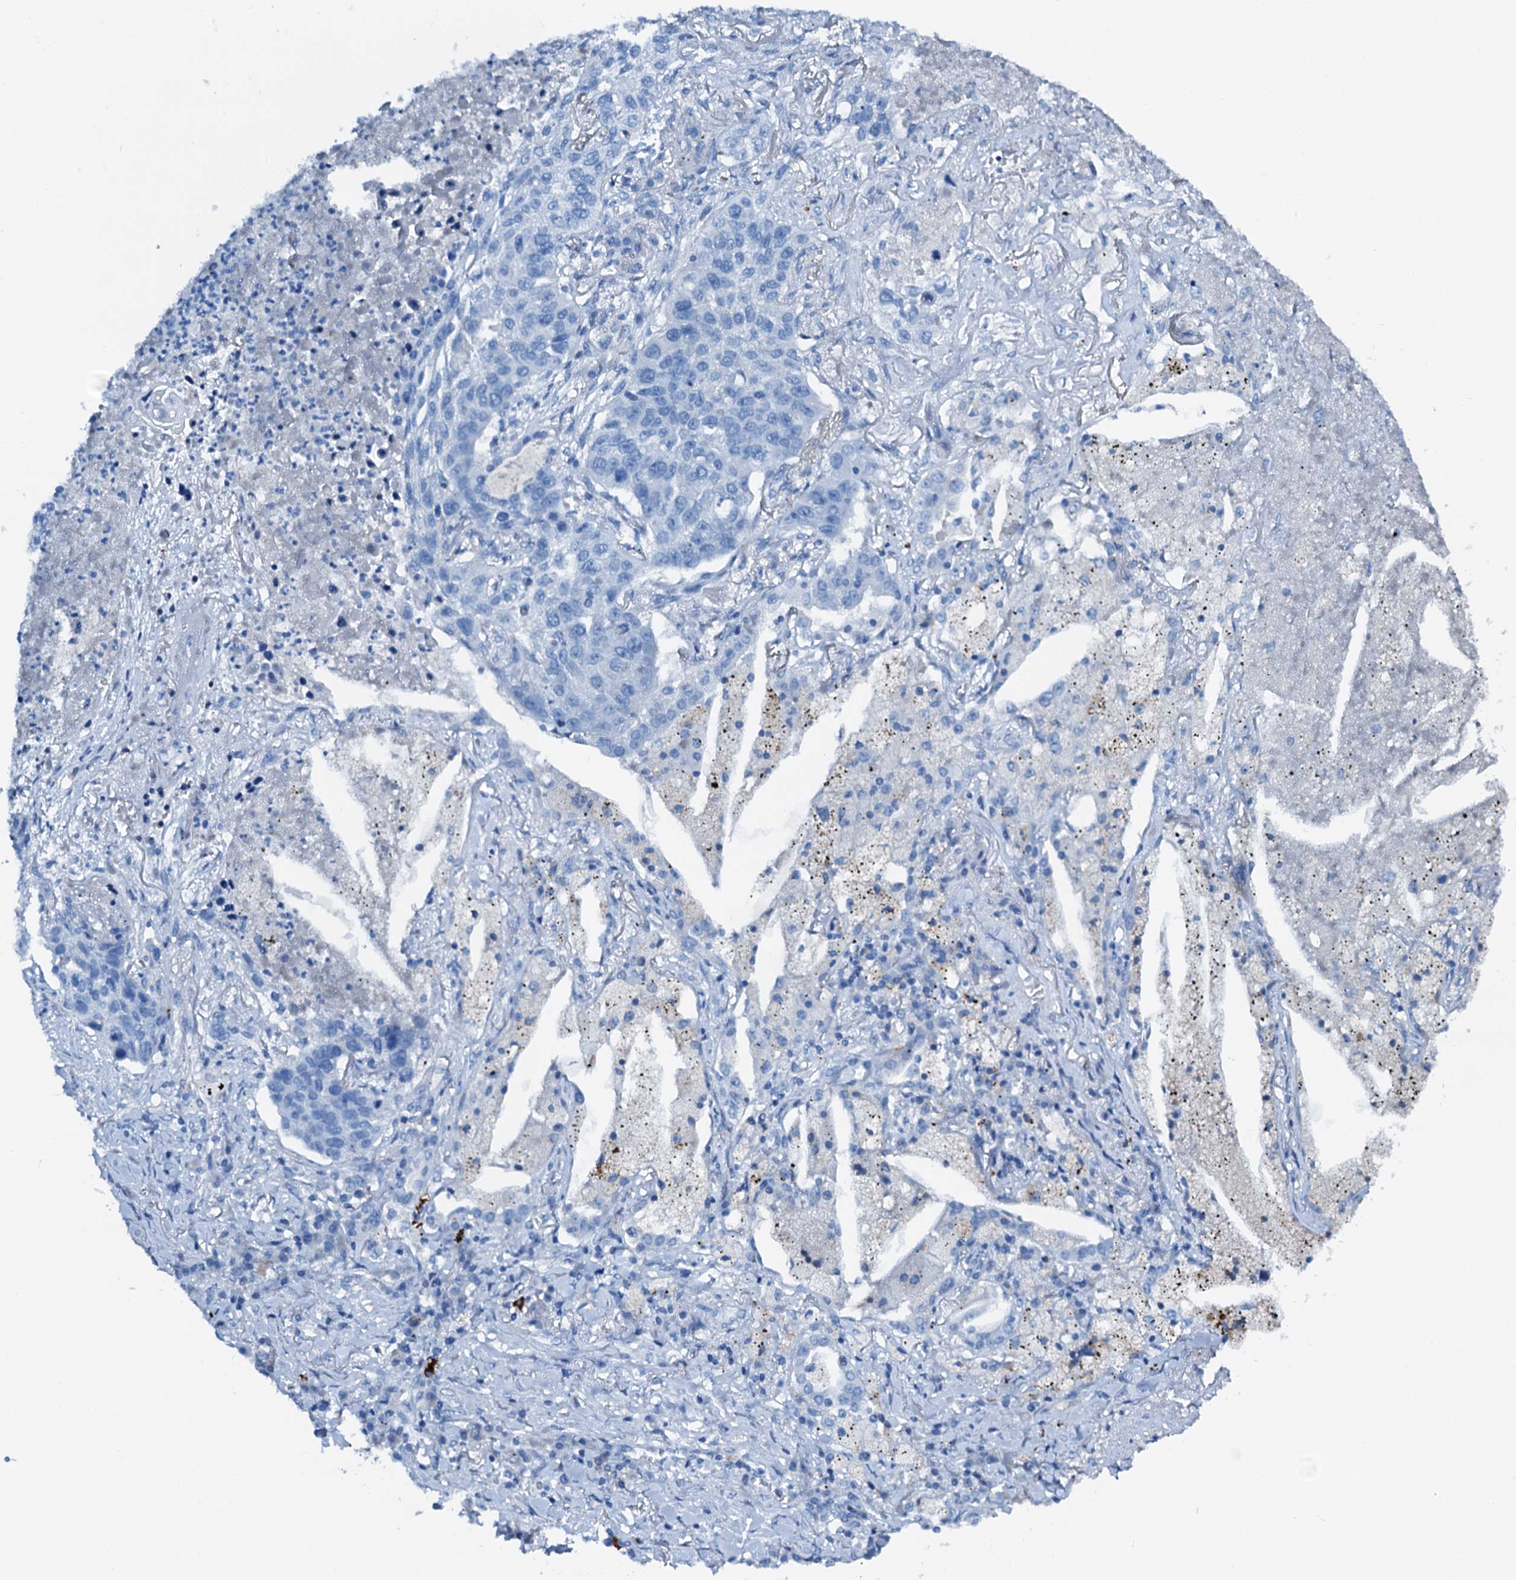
{"staining": {"intensity": "negative", "quantity": "none", "location": "none"}, "tissue": "lung cancer", "cell_type": "Tumor cells", "image_type": "cancer", "snomed": [{"axis": "morphology", "description": "Squamous cell carcinoma, NOS"}, {"axis": "topography", "description": "Lung"}], "caption": "This micrograph is of lung cancer stained with immunohistochemistry to label a protein in brown with the nuclei are counter-stained blue. There is no staining in tumor cells.", "gene": "C1QTNF4", "patient": {"sex": "female", "age": 63}}